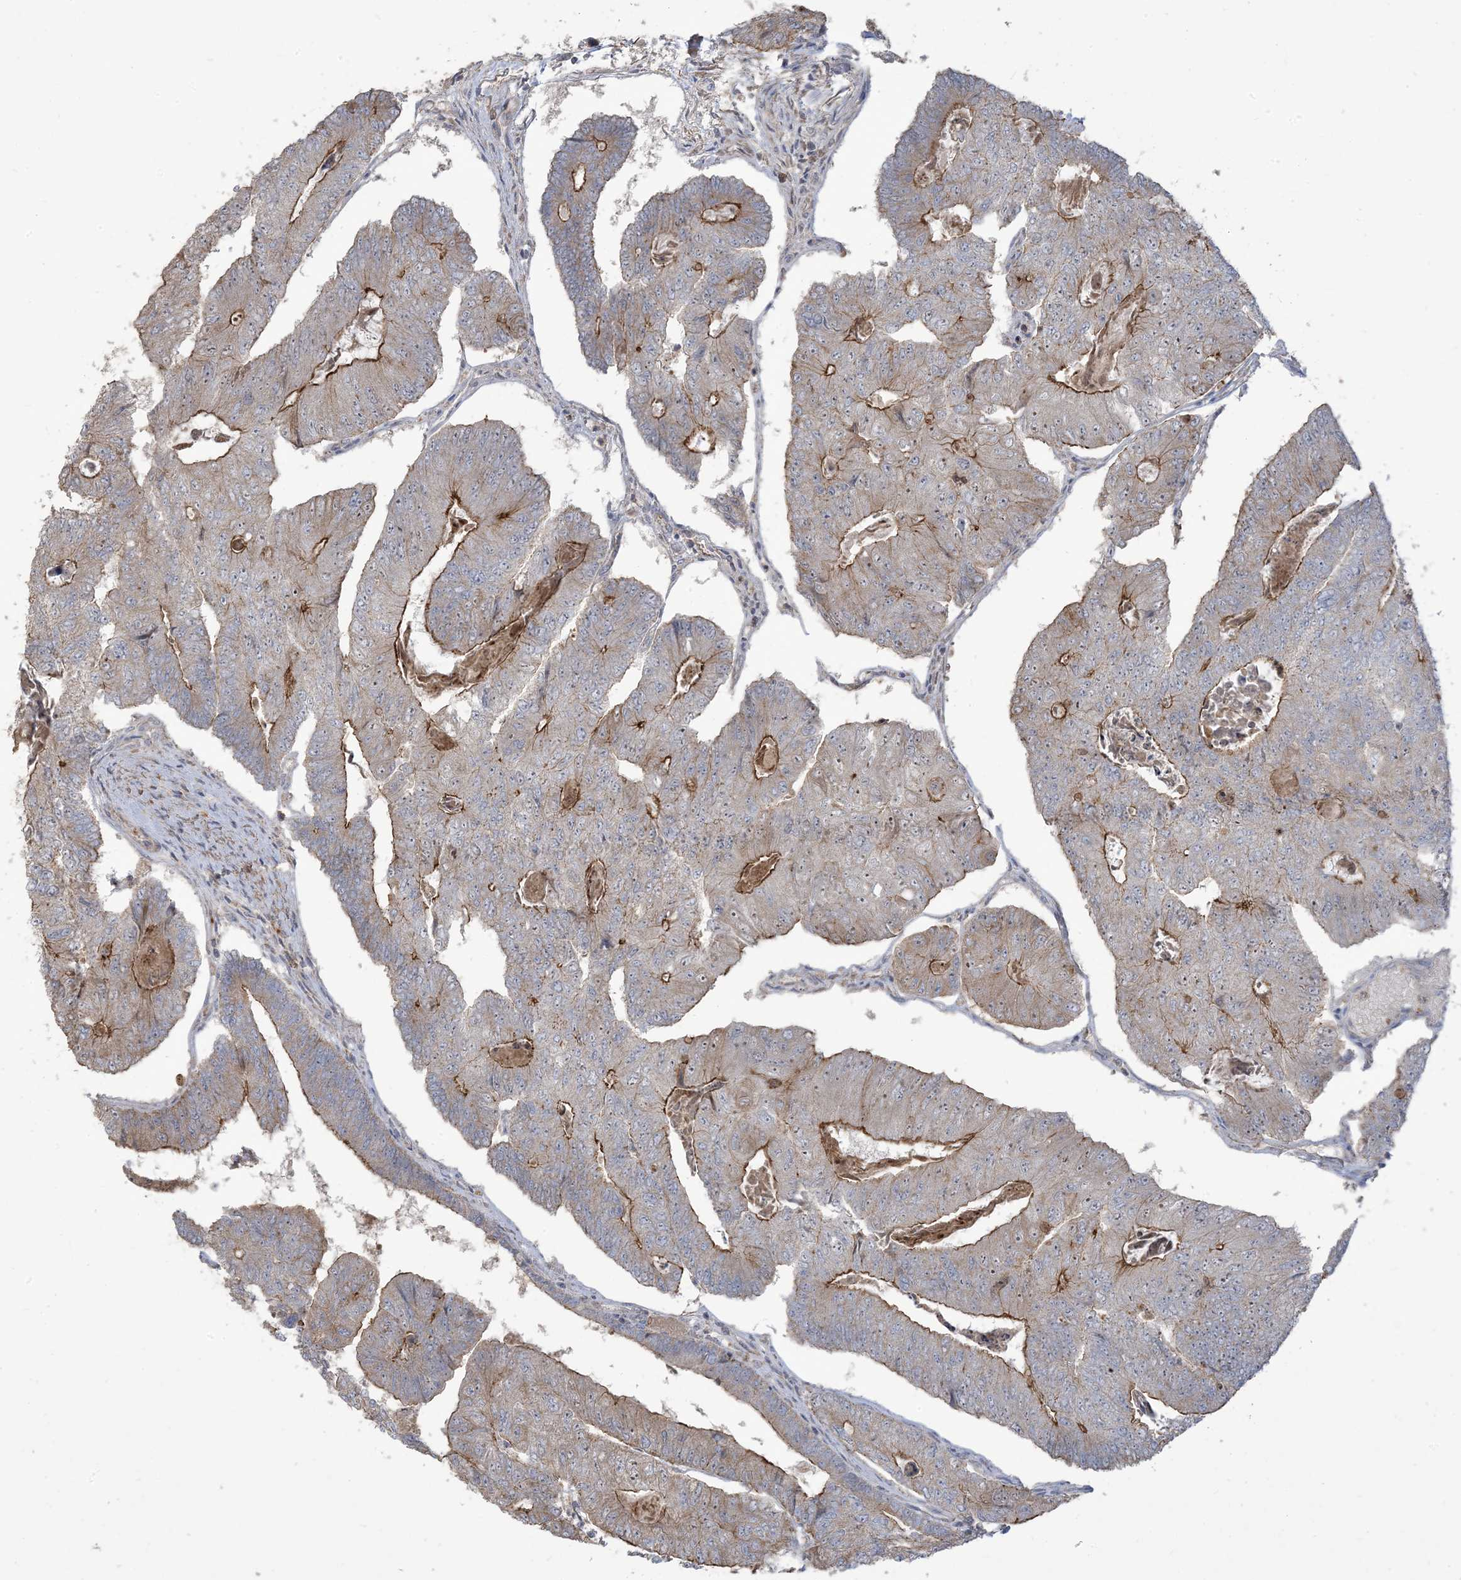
{"staining": {"intensity": "moderate", "quantity": "<25%", "location": "cytoplasmic/membranous"}, "tissue": "colorectal cancer", "cell_type": "Tumor cells", "image_type": "cancer", "snomed": [{"axis": "morphology", "description": "Adenocarcinoma, NOS"}, {"axis": "topography", "description": "Colon"}], "caption": "Protein staining demonstrates moderate cytoplasmic/membranous expression in approximately <25% of tumor cells in colorectal cancer.", "gene": "KLHL18", "patient": {"sex": "female", "age": 67}}